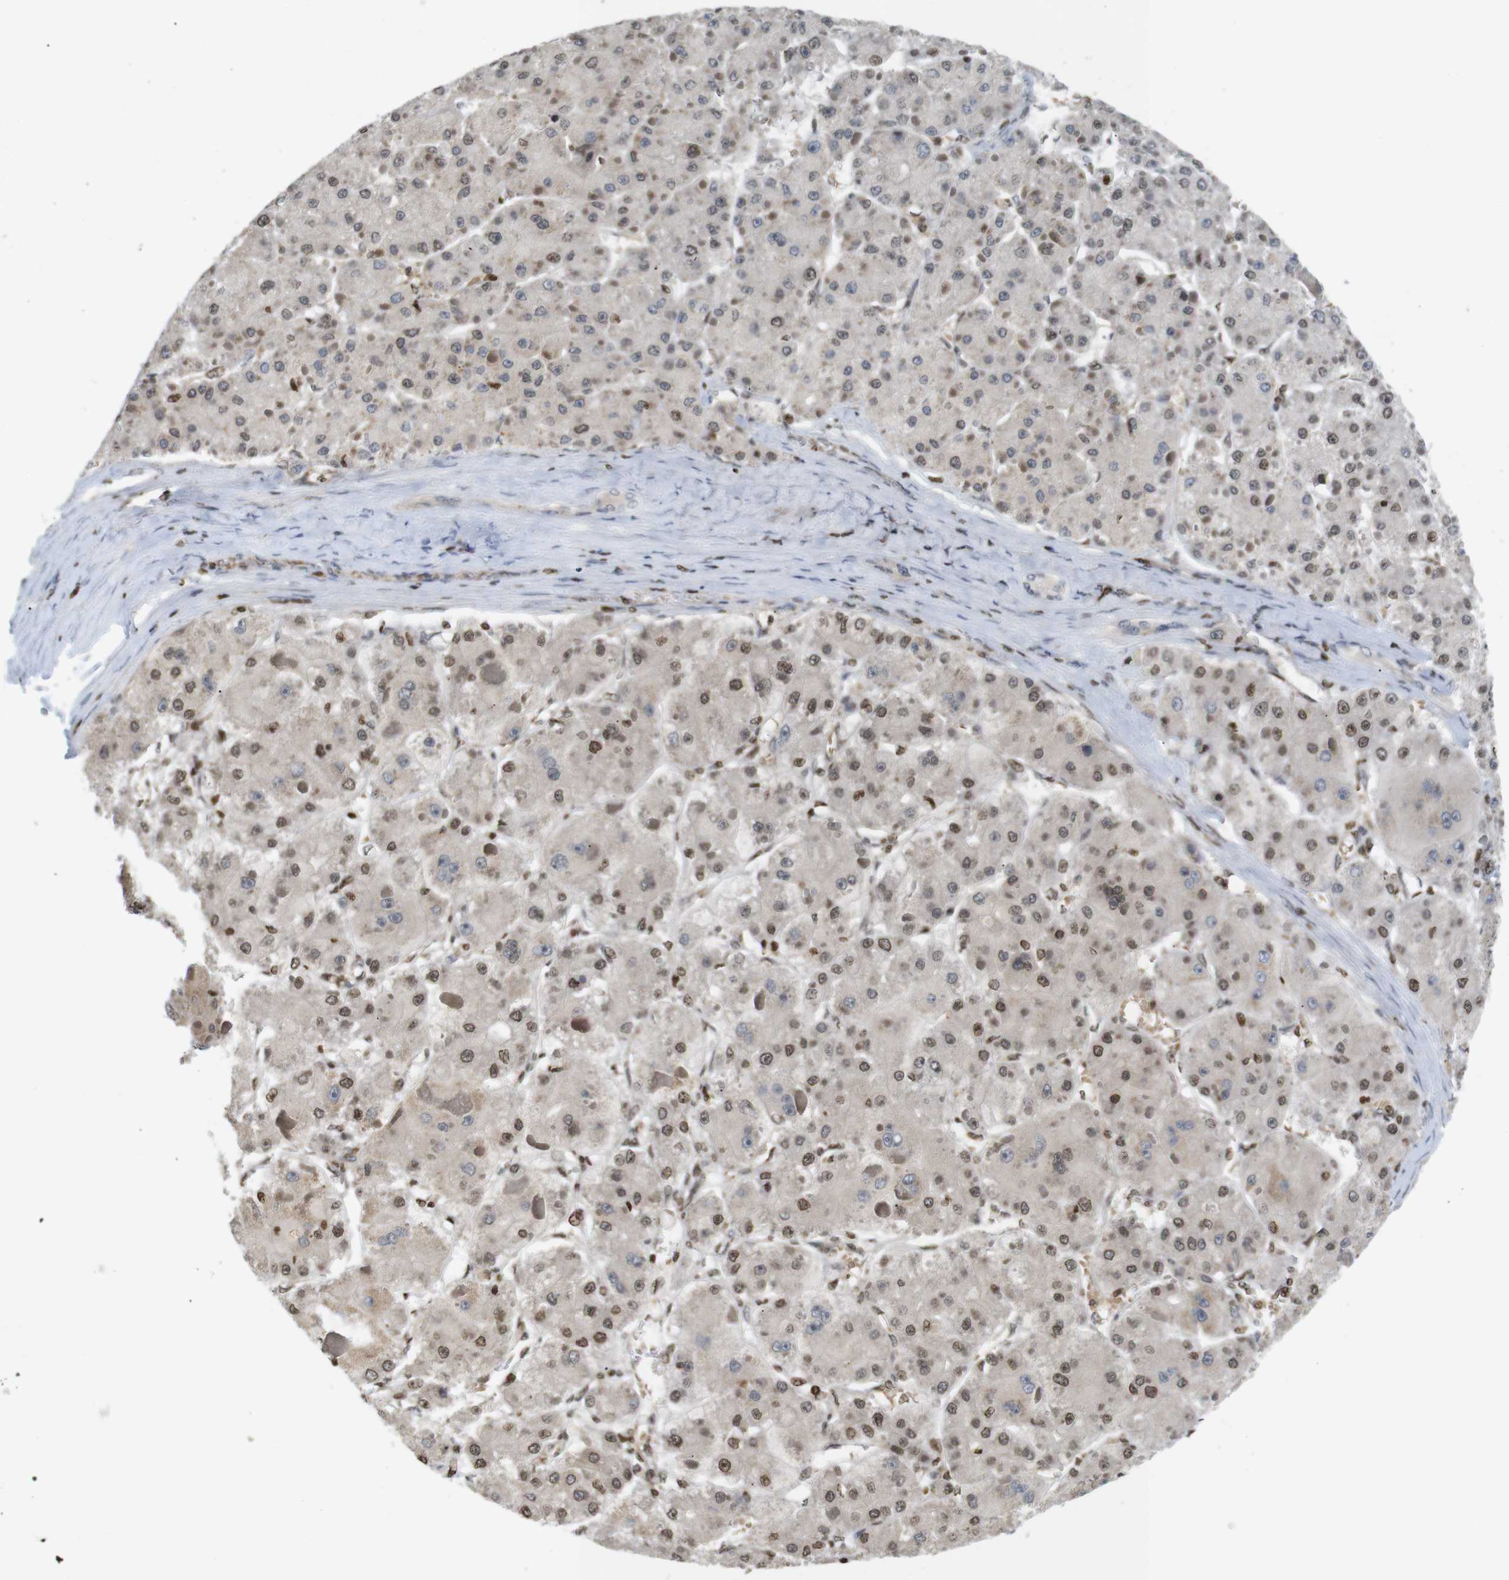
{"staining": {"intensity": "moderate", "quantity": "25%-75%", "location": "cytoplasmic/membranous,nuclear"}, "tissue": "liver cancer", "cell_type": "Tumor cells", "image_type": "cancer", "snomed": [{"axis": "morphology", "description": "Carcinoma, Hepatocellular, NOS"}, {"axis": "topography", "description": "Liver"}], "caption": "Tumor cells show moderate cytoplasmic/membranous and nuclear positivity in approximately 25%-75% of cells in hepatocellular carcinoma (liver).", "gene": "MBD1", "patient": {"sex": "female", "age": 73}}